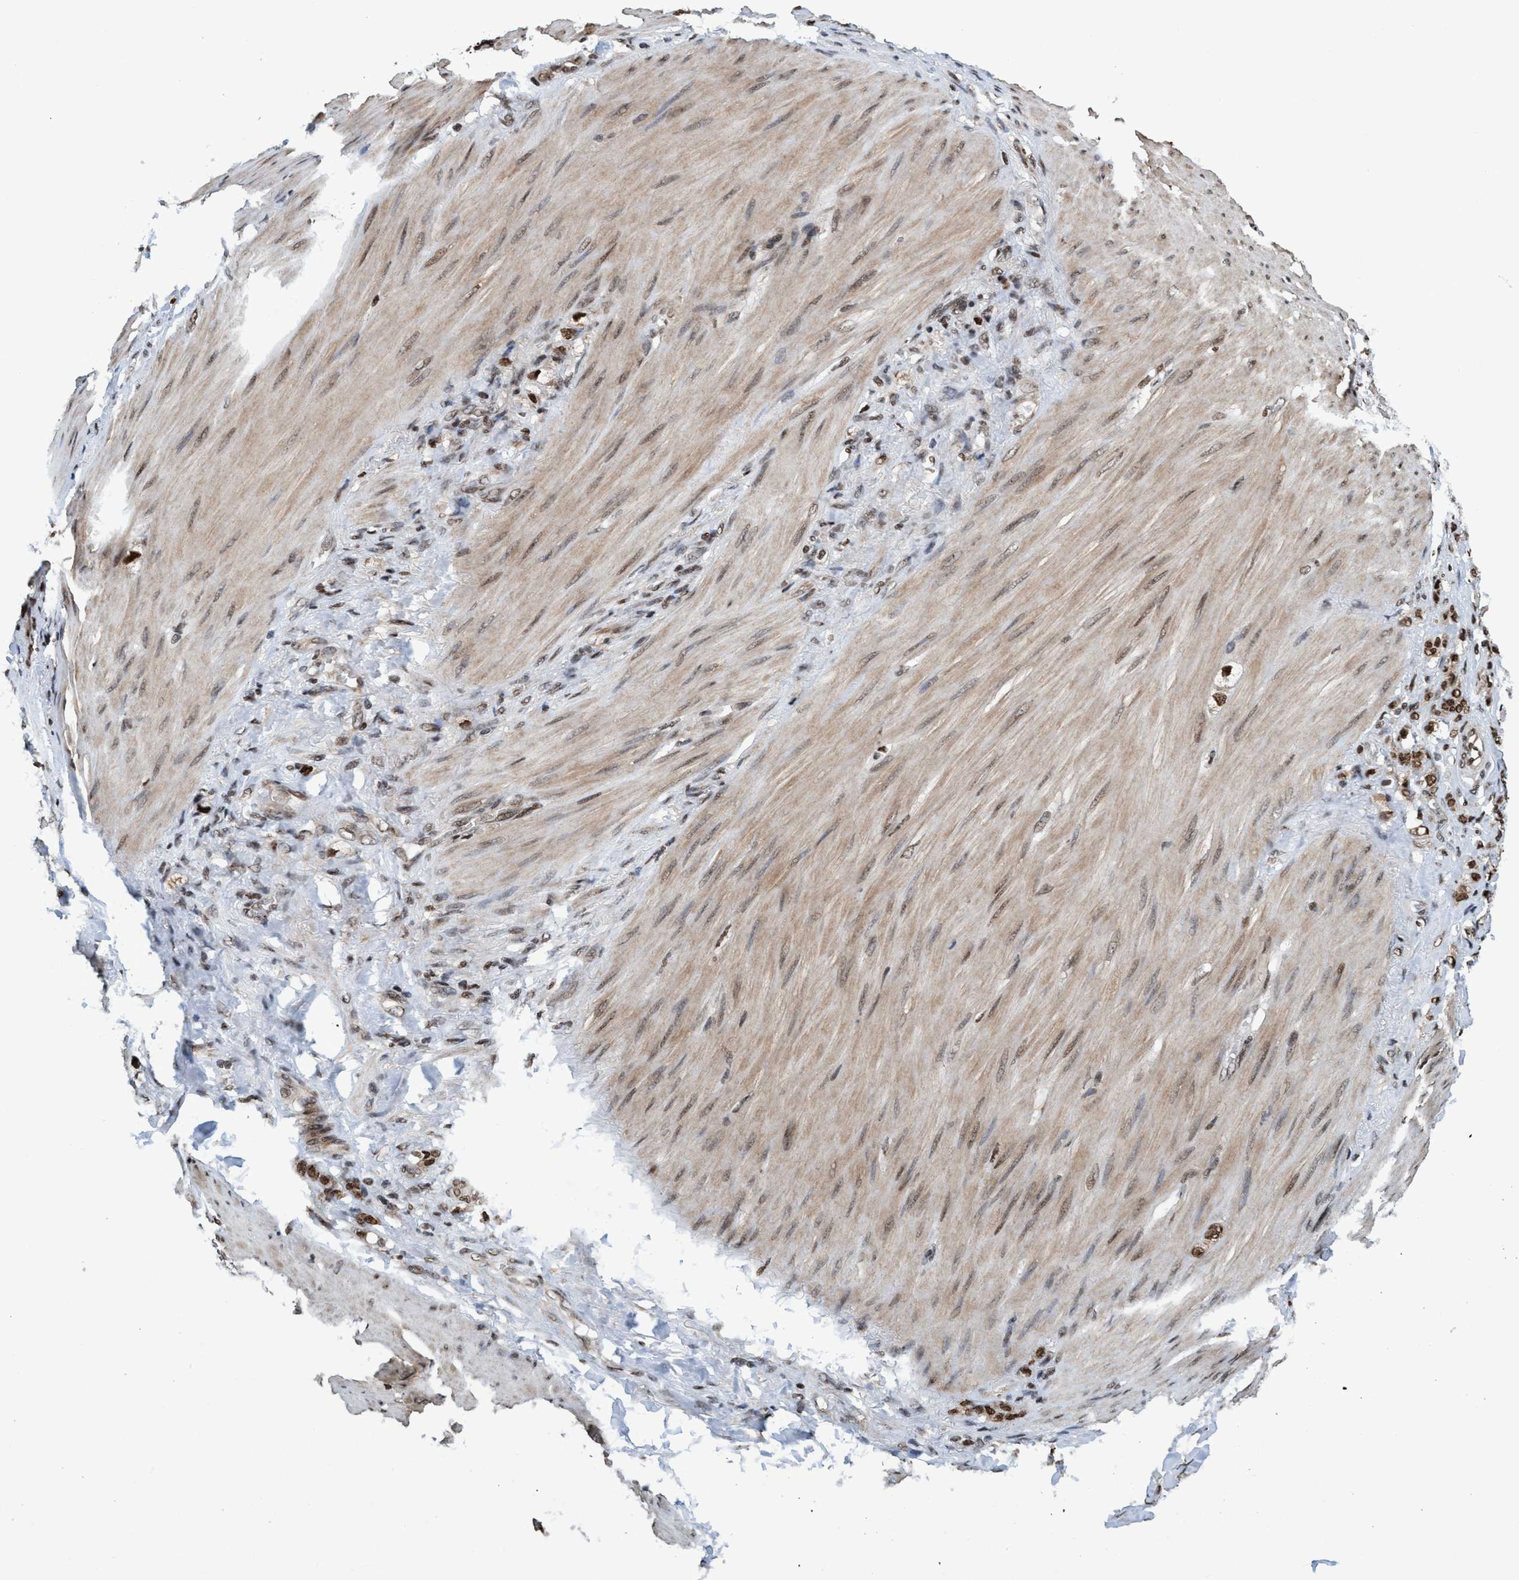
{"staining": {"intensity": "moderate", "quantity": "25%-75%", "location": "nuclear"}, "tissue": "stomach cancer", "cell_type": "Tumor cells", "image_type": "cancer", "snomed": [{"axis": "morphology", "description": "Adenocarcinoma, NOS"}, {"axis": "topography", "description": "Stomach"}], "caption": "Stomach cancer (adenocarcinoma) tissue shows moderate nuclear staining in approximately 25%-75% of tumor cells, visualized by immunohistochemistry. (brown staining indicates protein expression, while blue staining denotes nuclei).", "gene": "TOPBP1", "patient": {"sex": "male", "age": 82}}